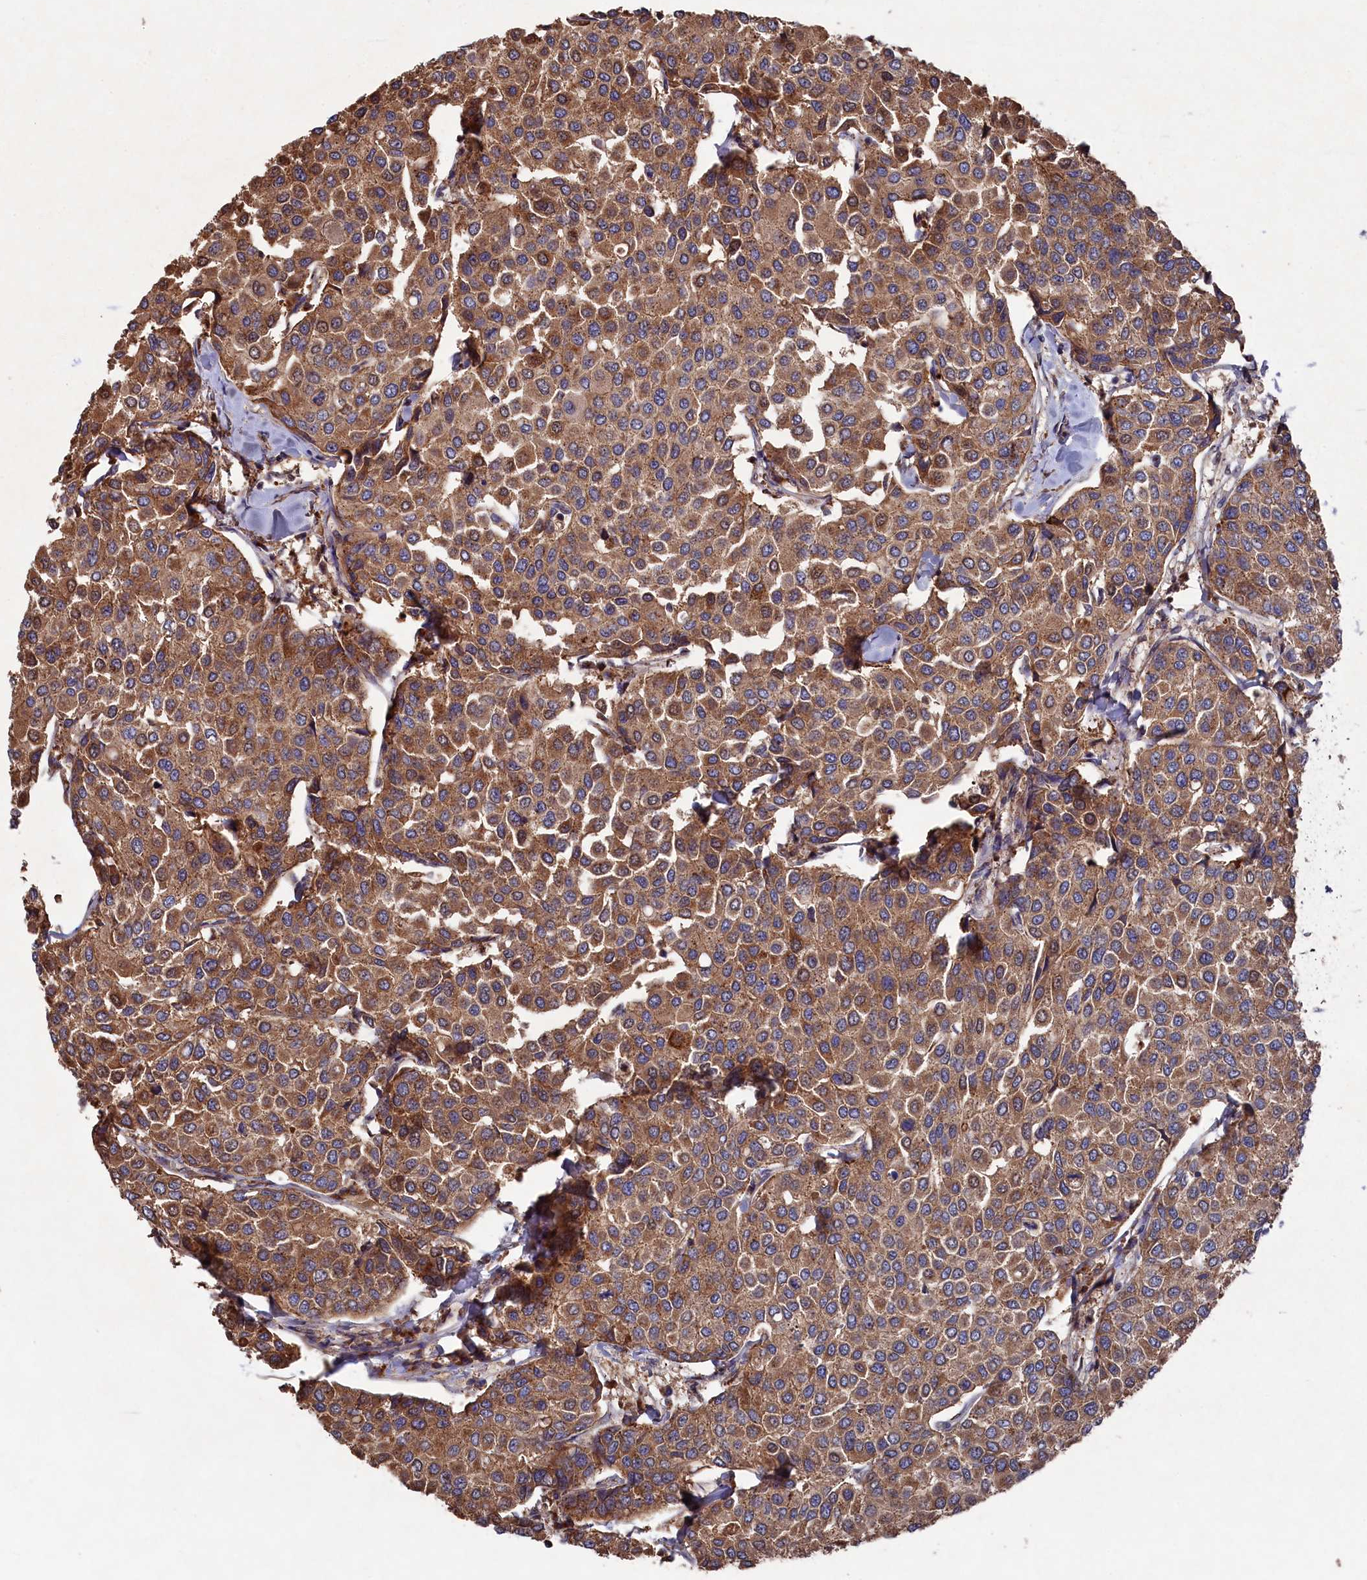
{"staining": {"intensity": "moderate", "quantity": ">75%", "location": "cytoplasmic/membranous"}, "tissue": "breast cancer", "cell_type": "Tumor cells", "image_type": "cancer", "snomed": [{"axis": "morphology", "description": "Duct carcinoma"}, {"axis": "topography", "description": "Breast"}], "caption": "Tumor cells exhibit medium levels of moderate cytoplasmic/membranous positivity in about >75% of cells in human breast intraductal carcinoma.", "gene": "NAA60", "patient": {"sex": "female", "age": 55}}